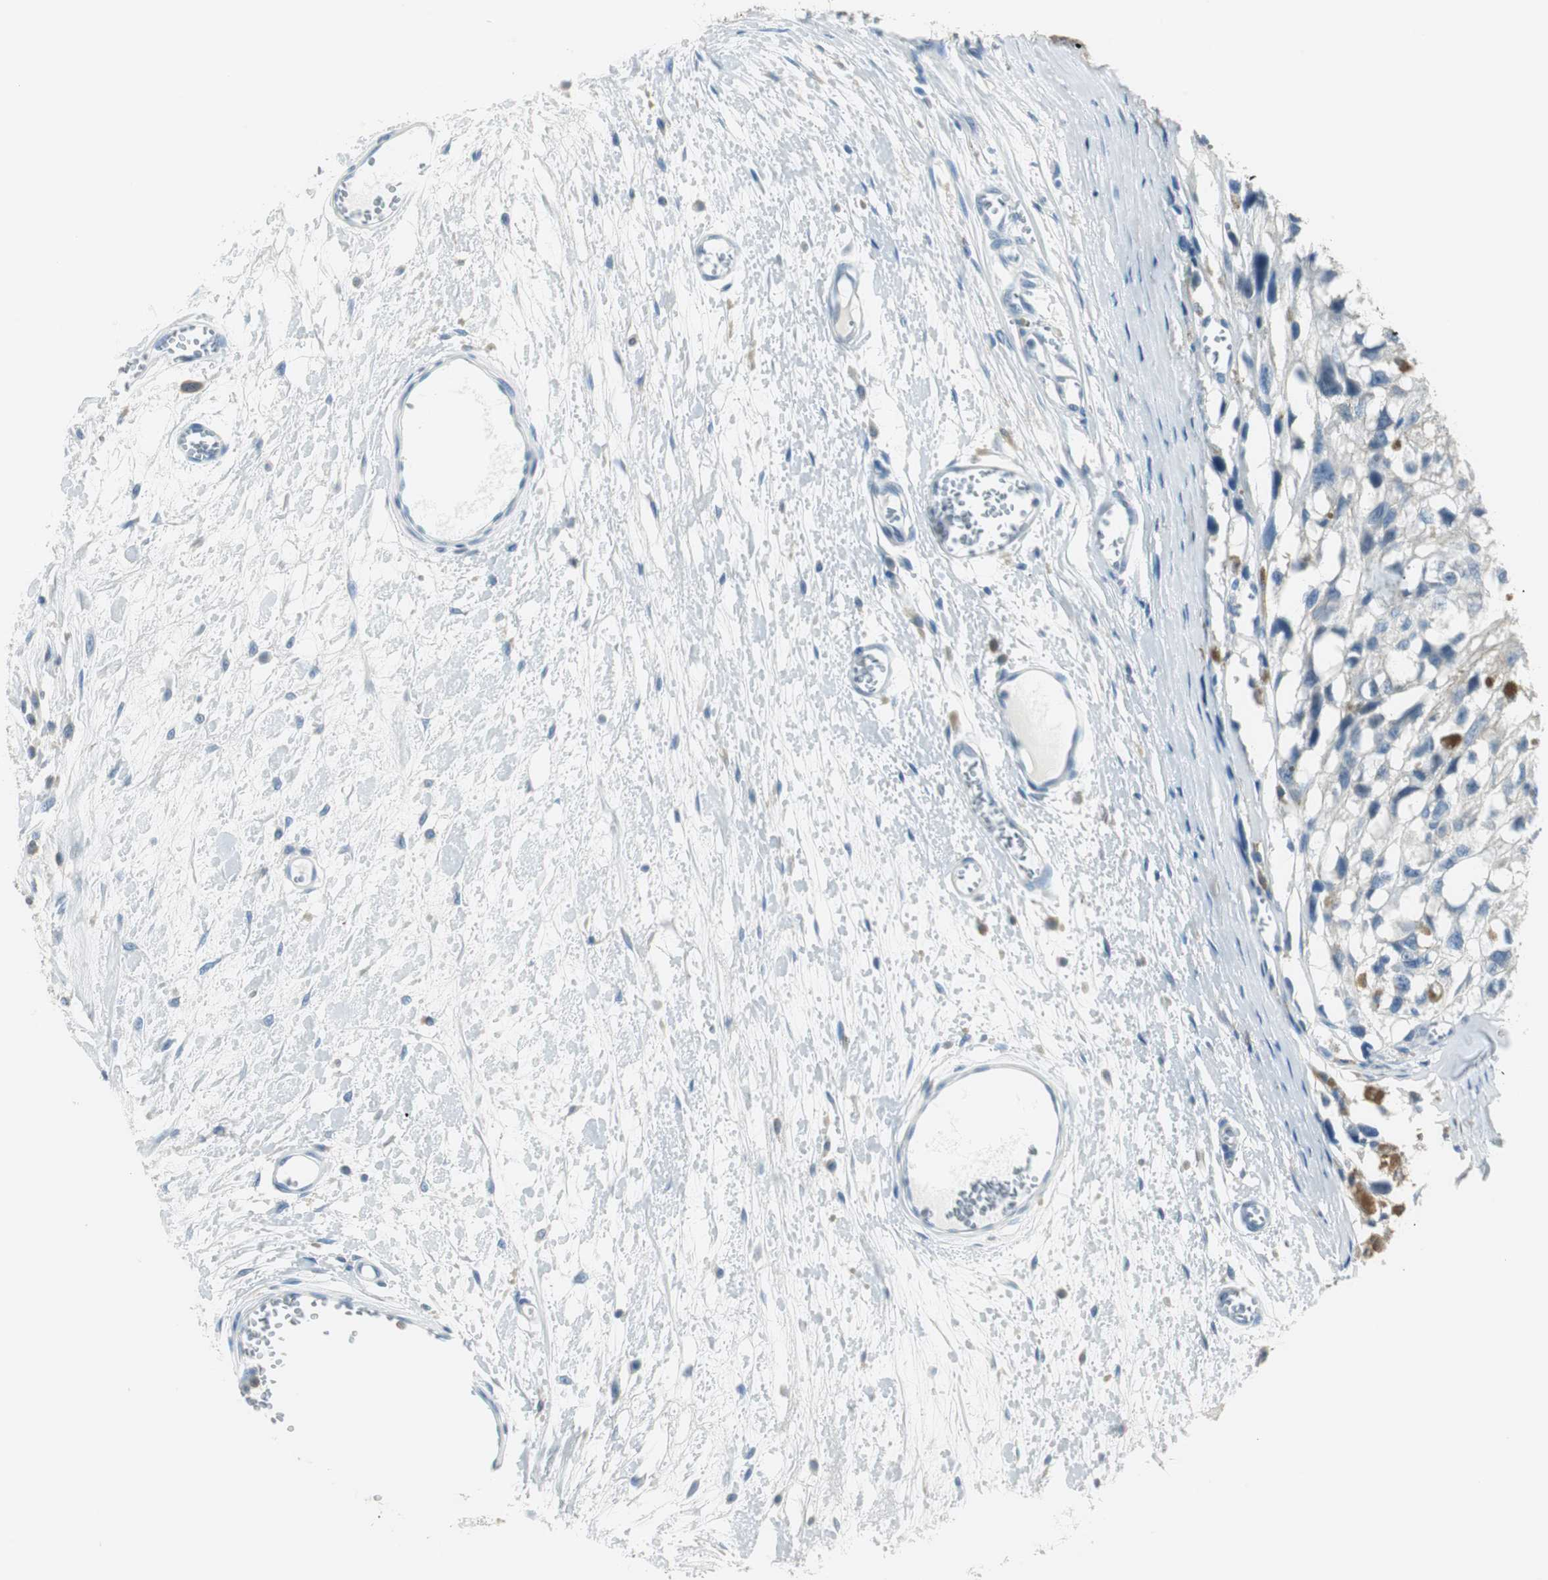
{"staining": {"intensity": "negative", "quantity": "none", "location": "none"}, "tissue": "melanoma", "cell_type": "Tumor cells", "image_type": "cancer", "snomed": [{"axis": "morphology", "description": "Malignant melanoma, Metastatic site"}, {"axis": "topography", "description": "Lymph node"}], "caption": "DAB (3,3'-diaminobenzidine) immunohistochemical staining of melanoma reveals no significant positivity in tumor cells. The staining is performed using DAB brown chromogen with nuclei counter-stained in using hematoxylin.", "gene": "MSTO1", "patient": {"sex": "male", "age": 59}}